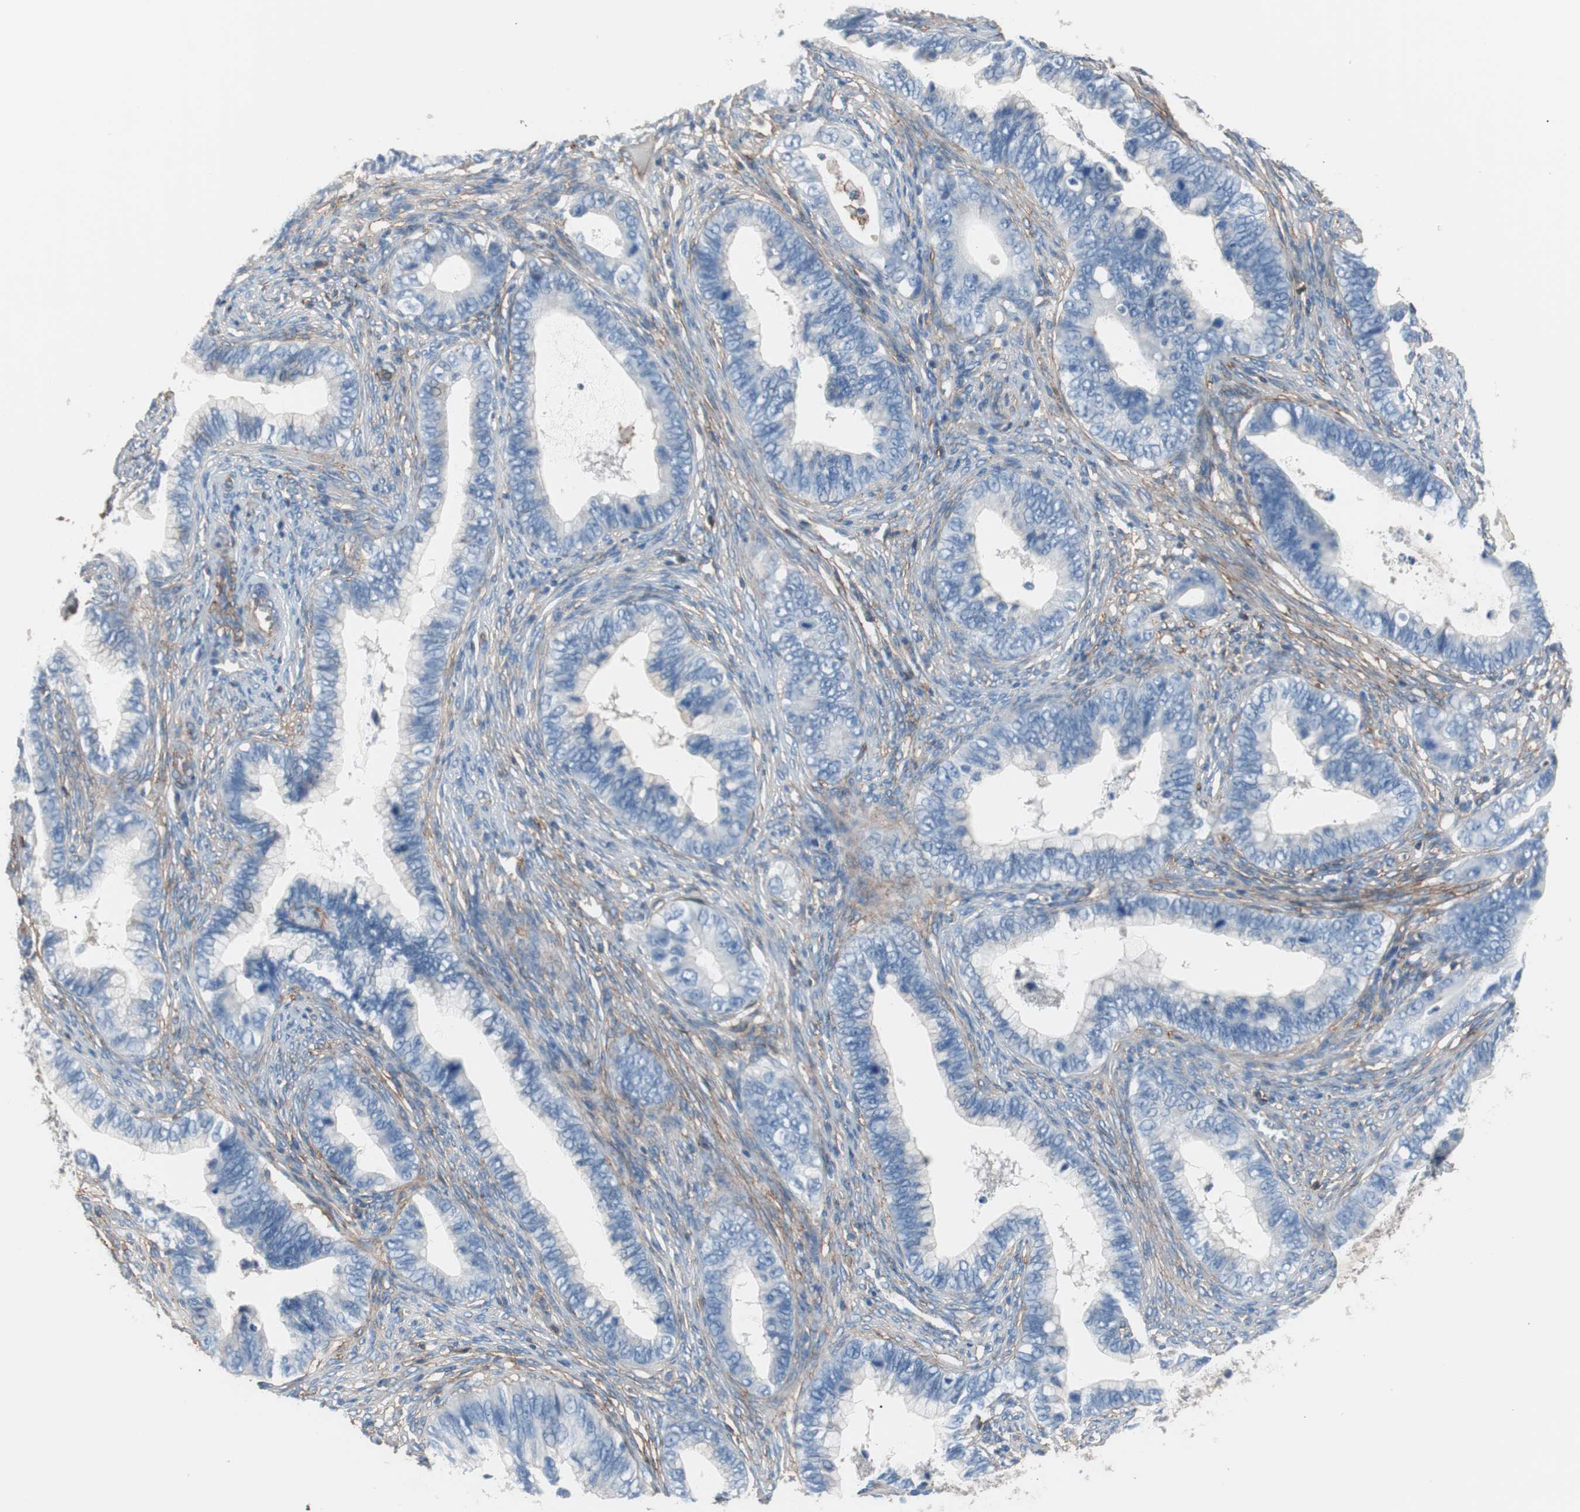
{"staining": {"intensity": "negative", "quantity": "none", "location": "none"}, "tissue": "cervical cancer", "cell_type": "Tumor cells", "image_type": "cancer", "snomed": [{"axis": "morphology", "description": "Adenocarcinoma, NOS"}, {"axis": "topography", "description": "Cervix"}], "caption": "An immunohistochemistry photomicrograph of adenocarcinoma (cervical) is shown. There is no staining in tumor cells of adenocarcinoma (cervical).", "gene": "CD81", "patient": {"sex": "female", "age": 44}}